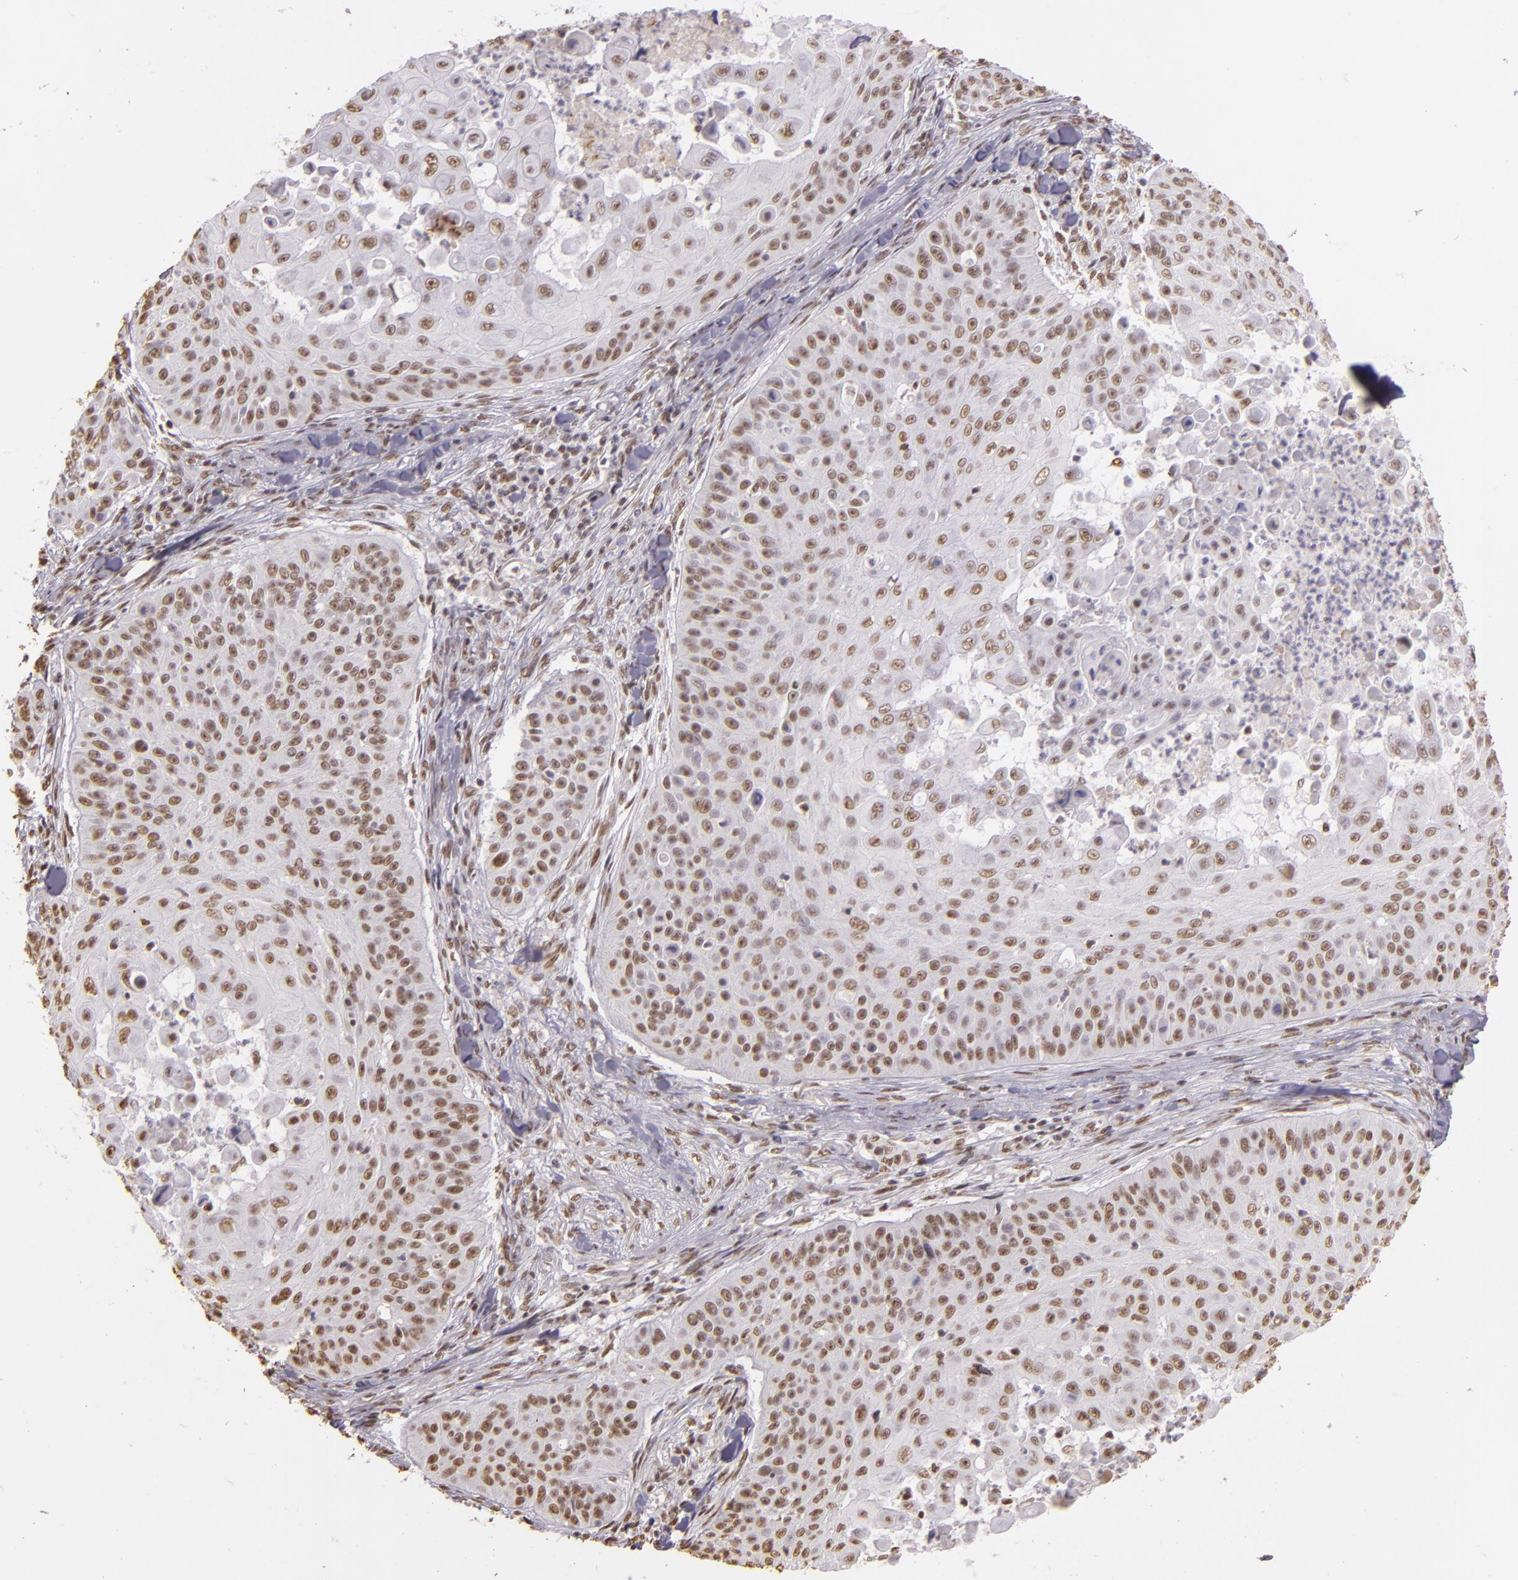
{"staining": {"intensity": "weak", "quantity": ">75%", "location": "nuclear"}, "tissue": "skin cancer", "cell_type": "Tumor cells", "image_type": "cancer", "snomed": [{"axis": "morphology", "description": "Squamous cell carcinoma, NOS"}, {"axis": "topography", "description": "Skin"}], "caption": "Immunohistochemical staining of skin cancer reveals low levels of weak nuclear staining in about >75% of tumor cells.", "gene": "PAPOLA", "patient": {"sex": "male", "age": 82}}